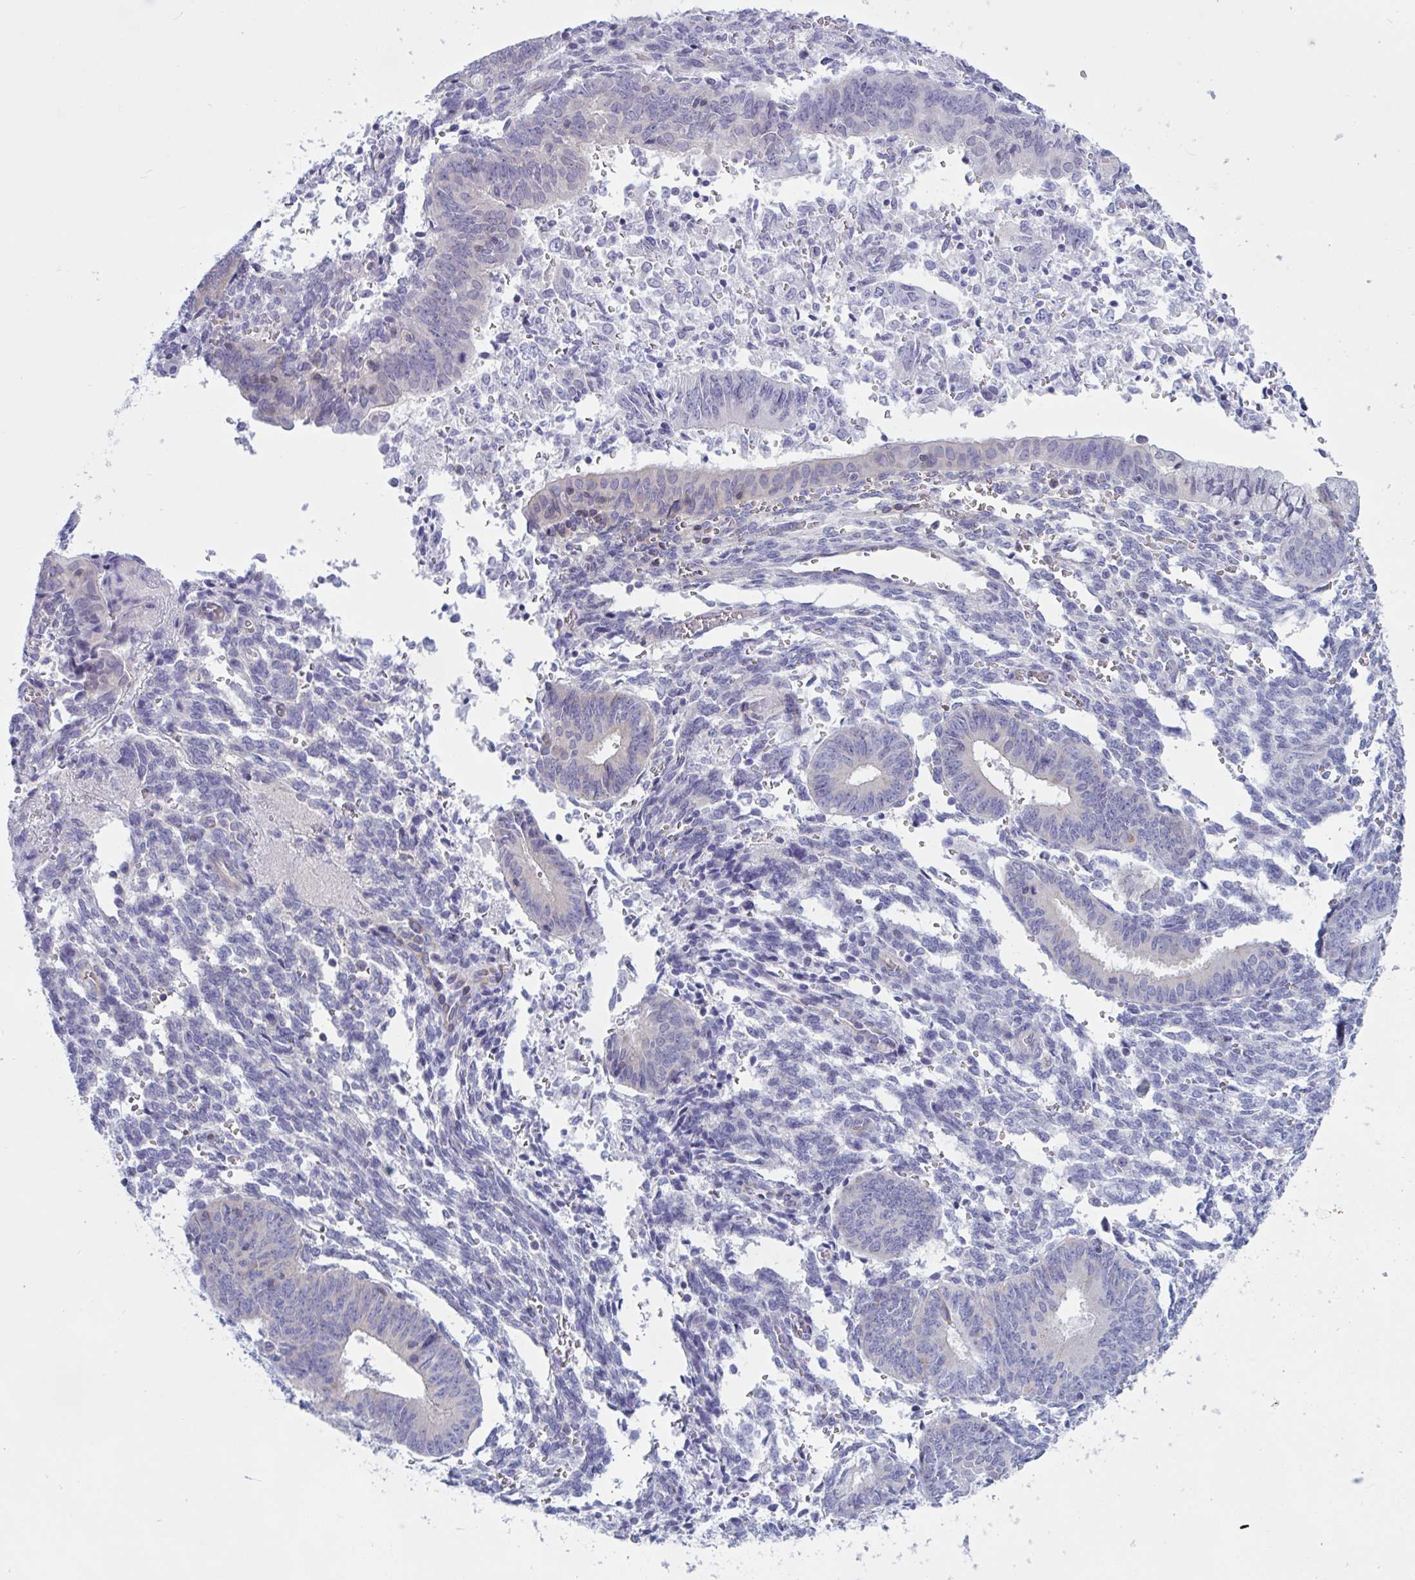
{"staining": {"intensity": "negative", "quantity": "none", "location": "none"}, "tissue": "endometrial cancer", "cell_type": "Tumor cells", "image_type": "cancer", "snomed": [{"axis": "morphology", "description": "Adenocarcinoma, NOS"}, {"axis": "topography", "description": "Endometrium"}], "caption": "Adenocarcinoma (endometrial) was stained to show a protein in brown. There is no significant staining in tumor cells.", "gene": "TANK", "patient": {"sex": "female", "age": 50}}